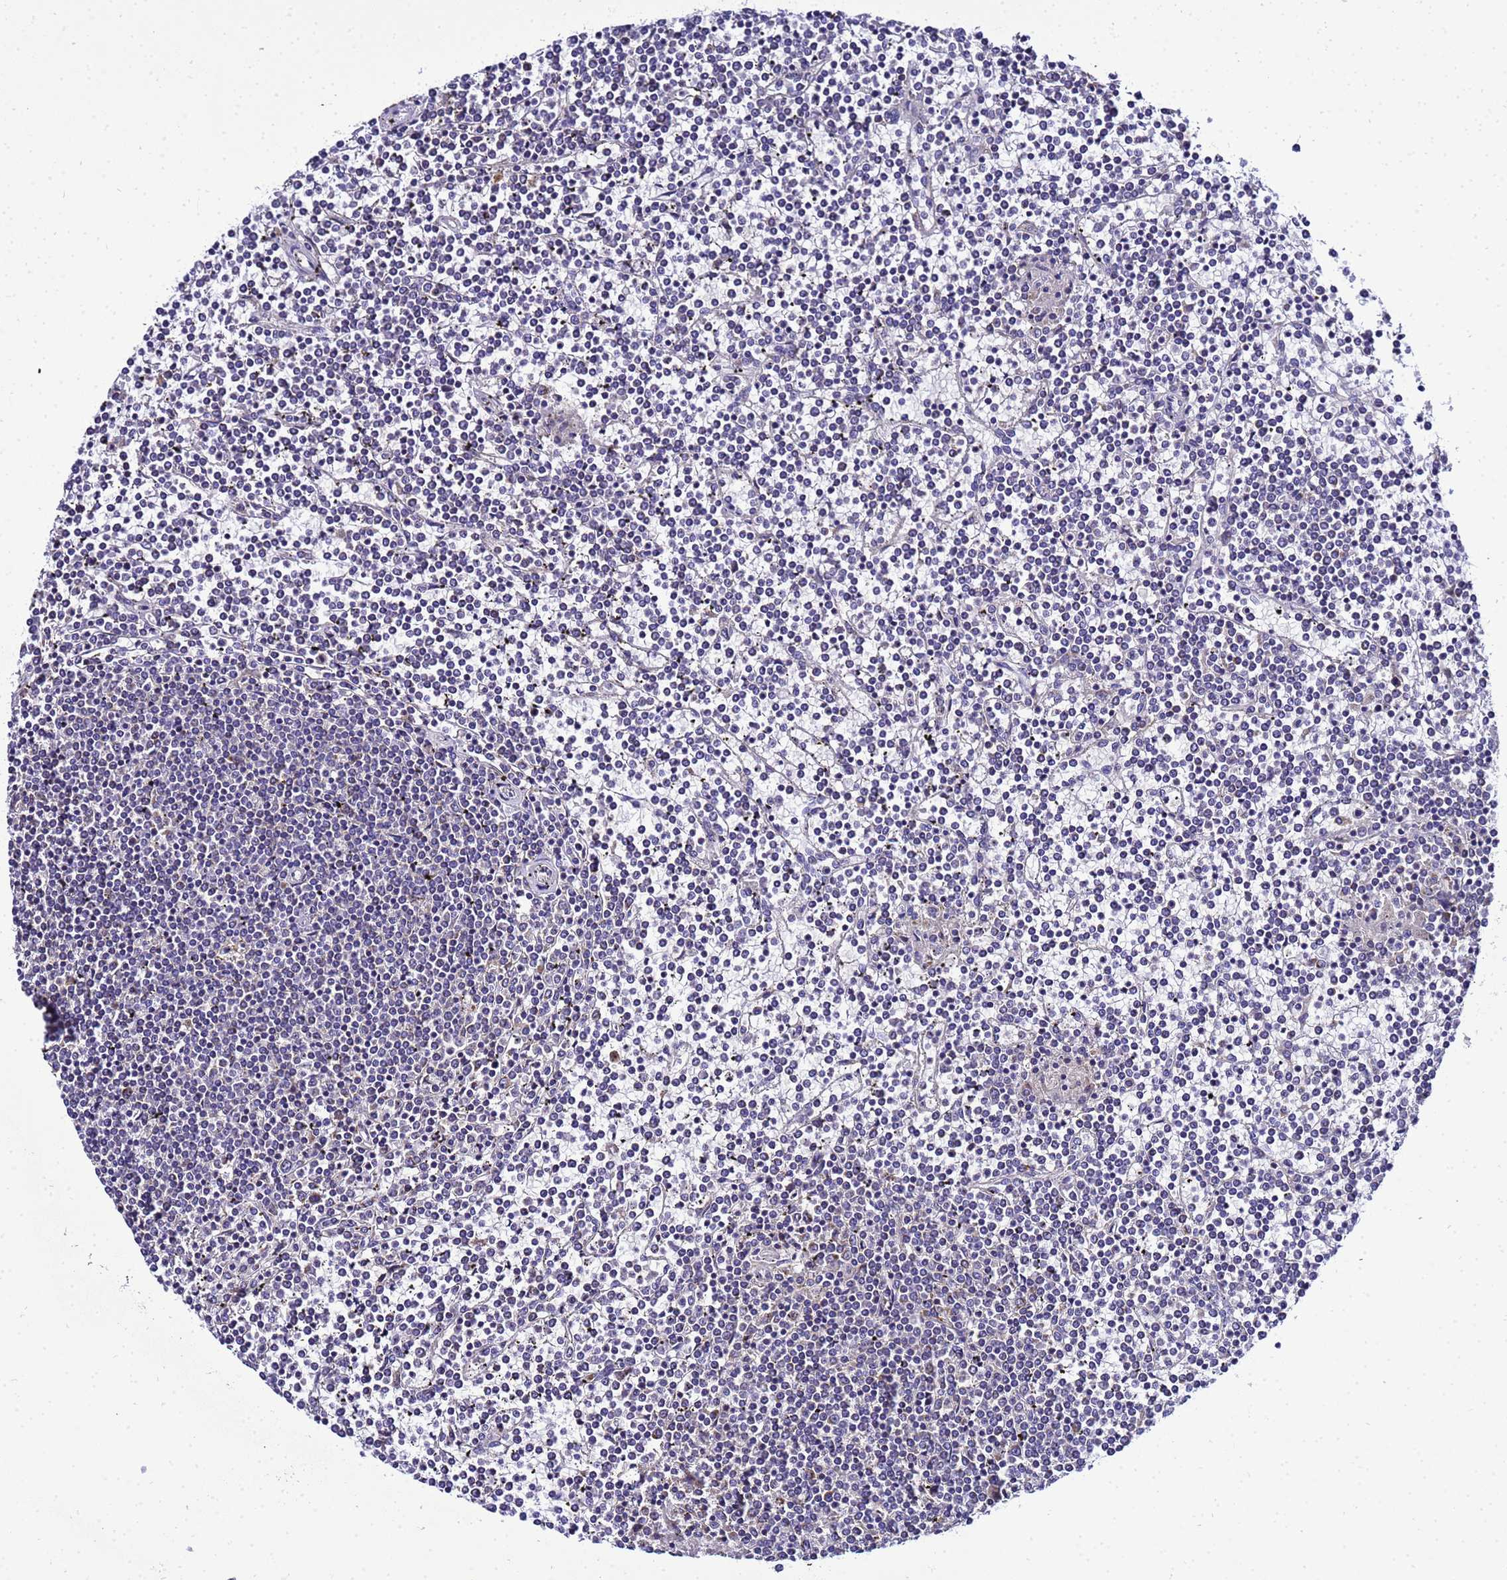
{"staining": {"intensity": "negative", "quantity": "none", "location": "none"}, "tissue": "lymphoma", "cell_type": "Tumor cells", "image_type": "cancer", "snomed": [{"axis": "morphology", "description": "Malignant lymphoma, non-Hodgkin's type, Low grade"}, {"axis": "topography", "description": "Spleen"}], "caption": "The image shows no significant positivity in tumor cells of malignant lymphoma, non-Hodgkin's type (low-grade).", "gene": "HIGD2A", "patient": {"sex": "female", "age": 19}}